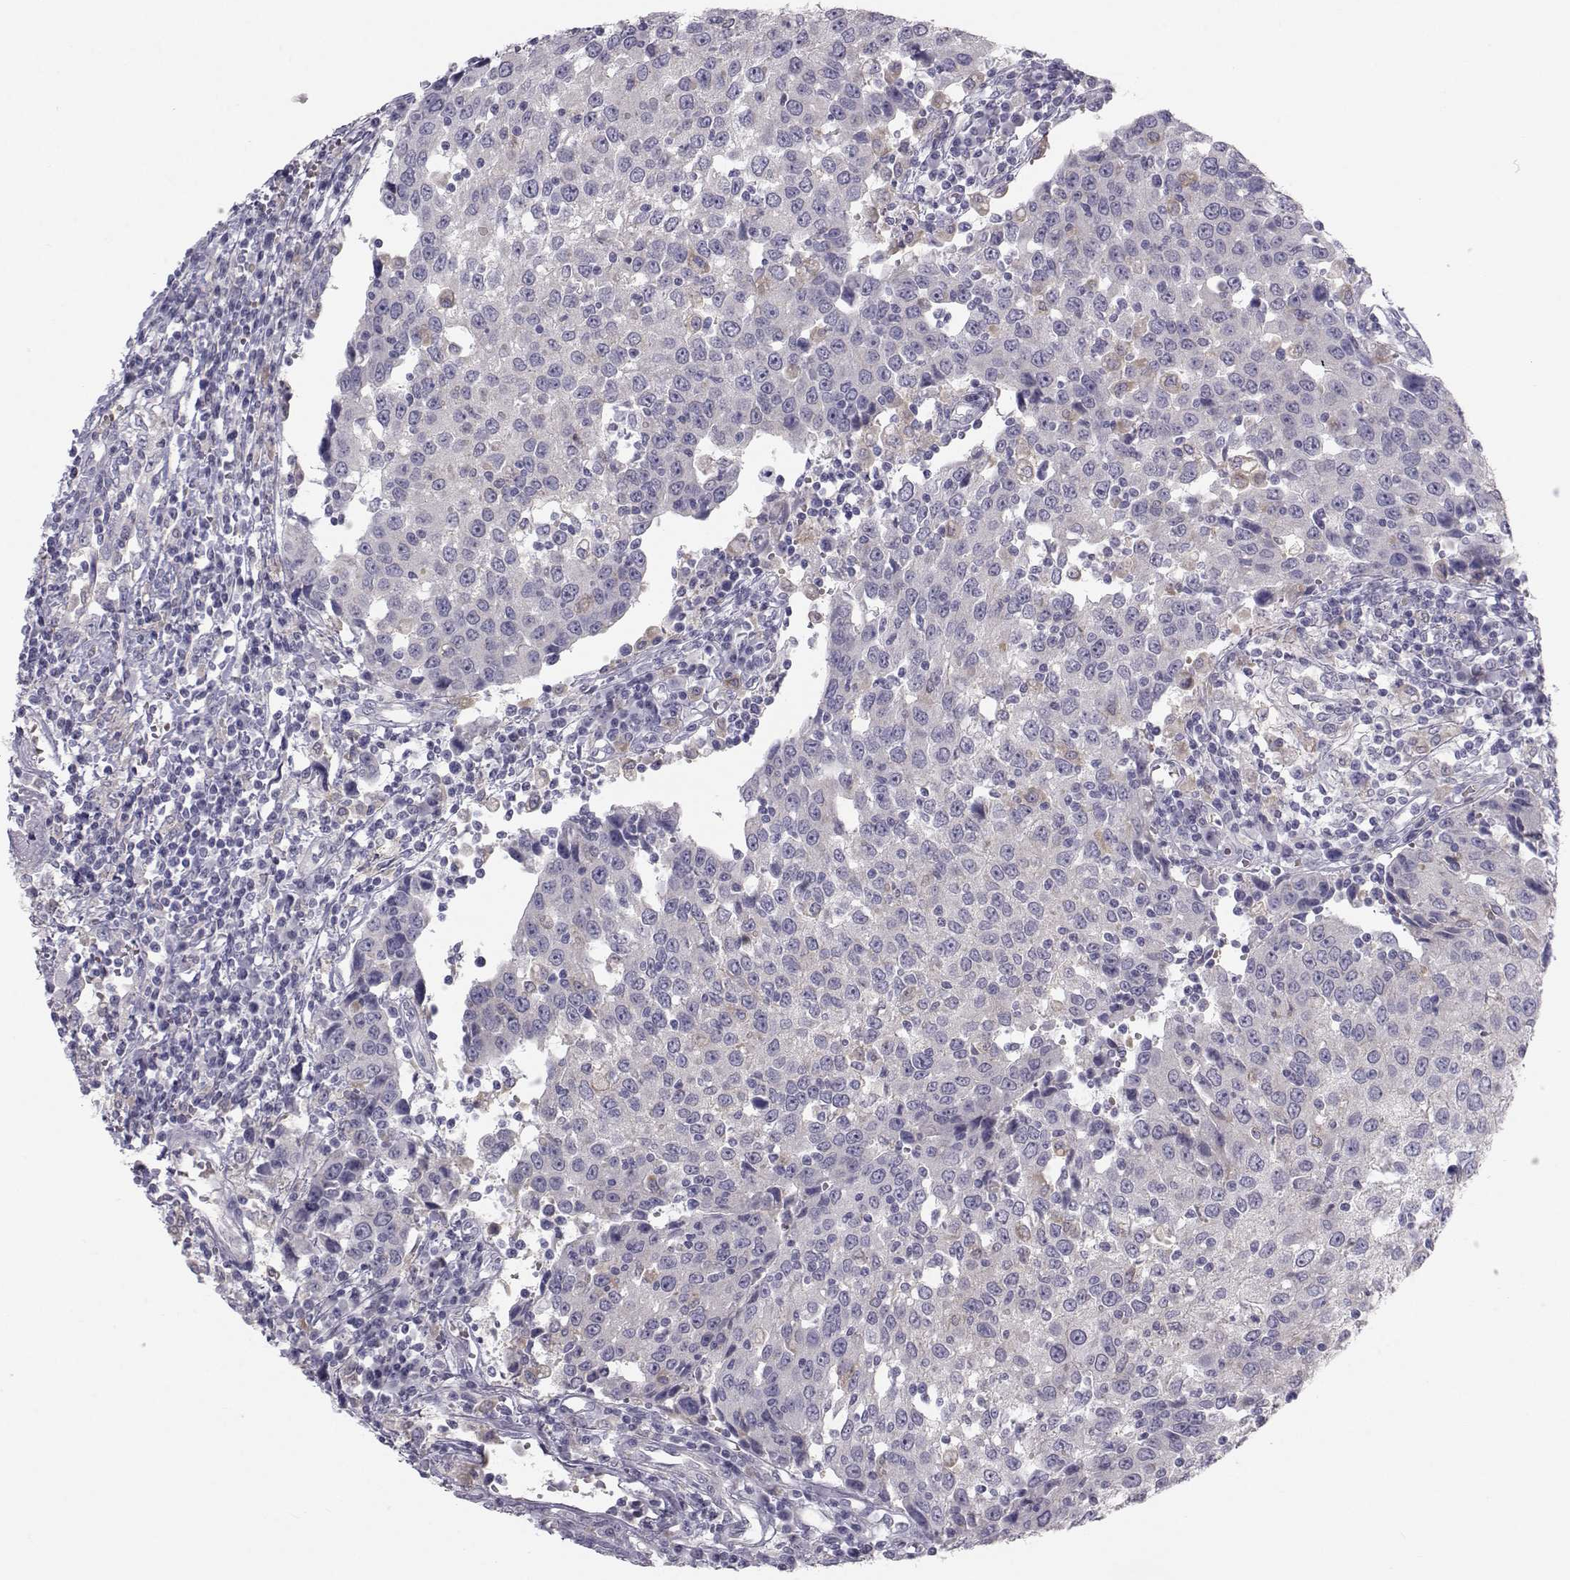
{"staining": {"intensity": "negative", "quantity": "none", "location": "none"}, "tissue": "urothelial cancer", "cell_type": "Tumor cells", "image_type": "cancer", "snomed": [{"axis": "morphology", "description": "Urothelial carcinoma, High grade"}, {"axis": "topography", "description": "Urinary bladder"}], "caption": "Protein analysis of urothelial cancer displays no significant staining in tumor cells.", "gene": "GARIN3", "patient": {"sex": "female", "age": 85}}